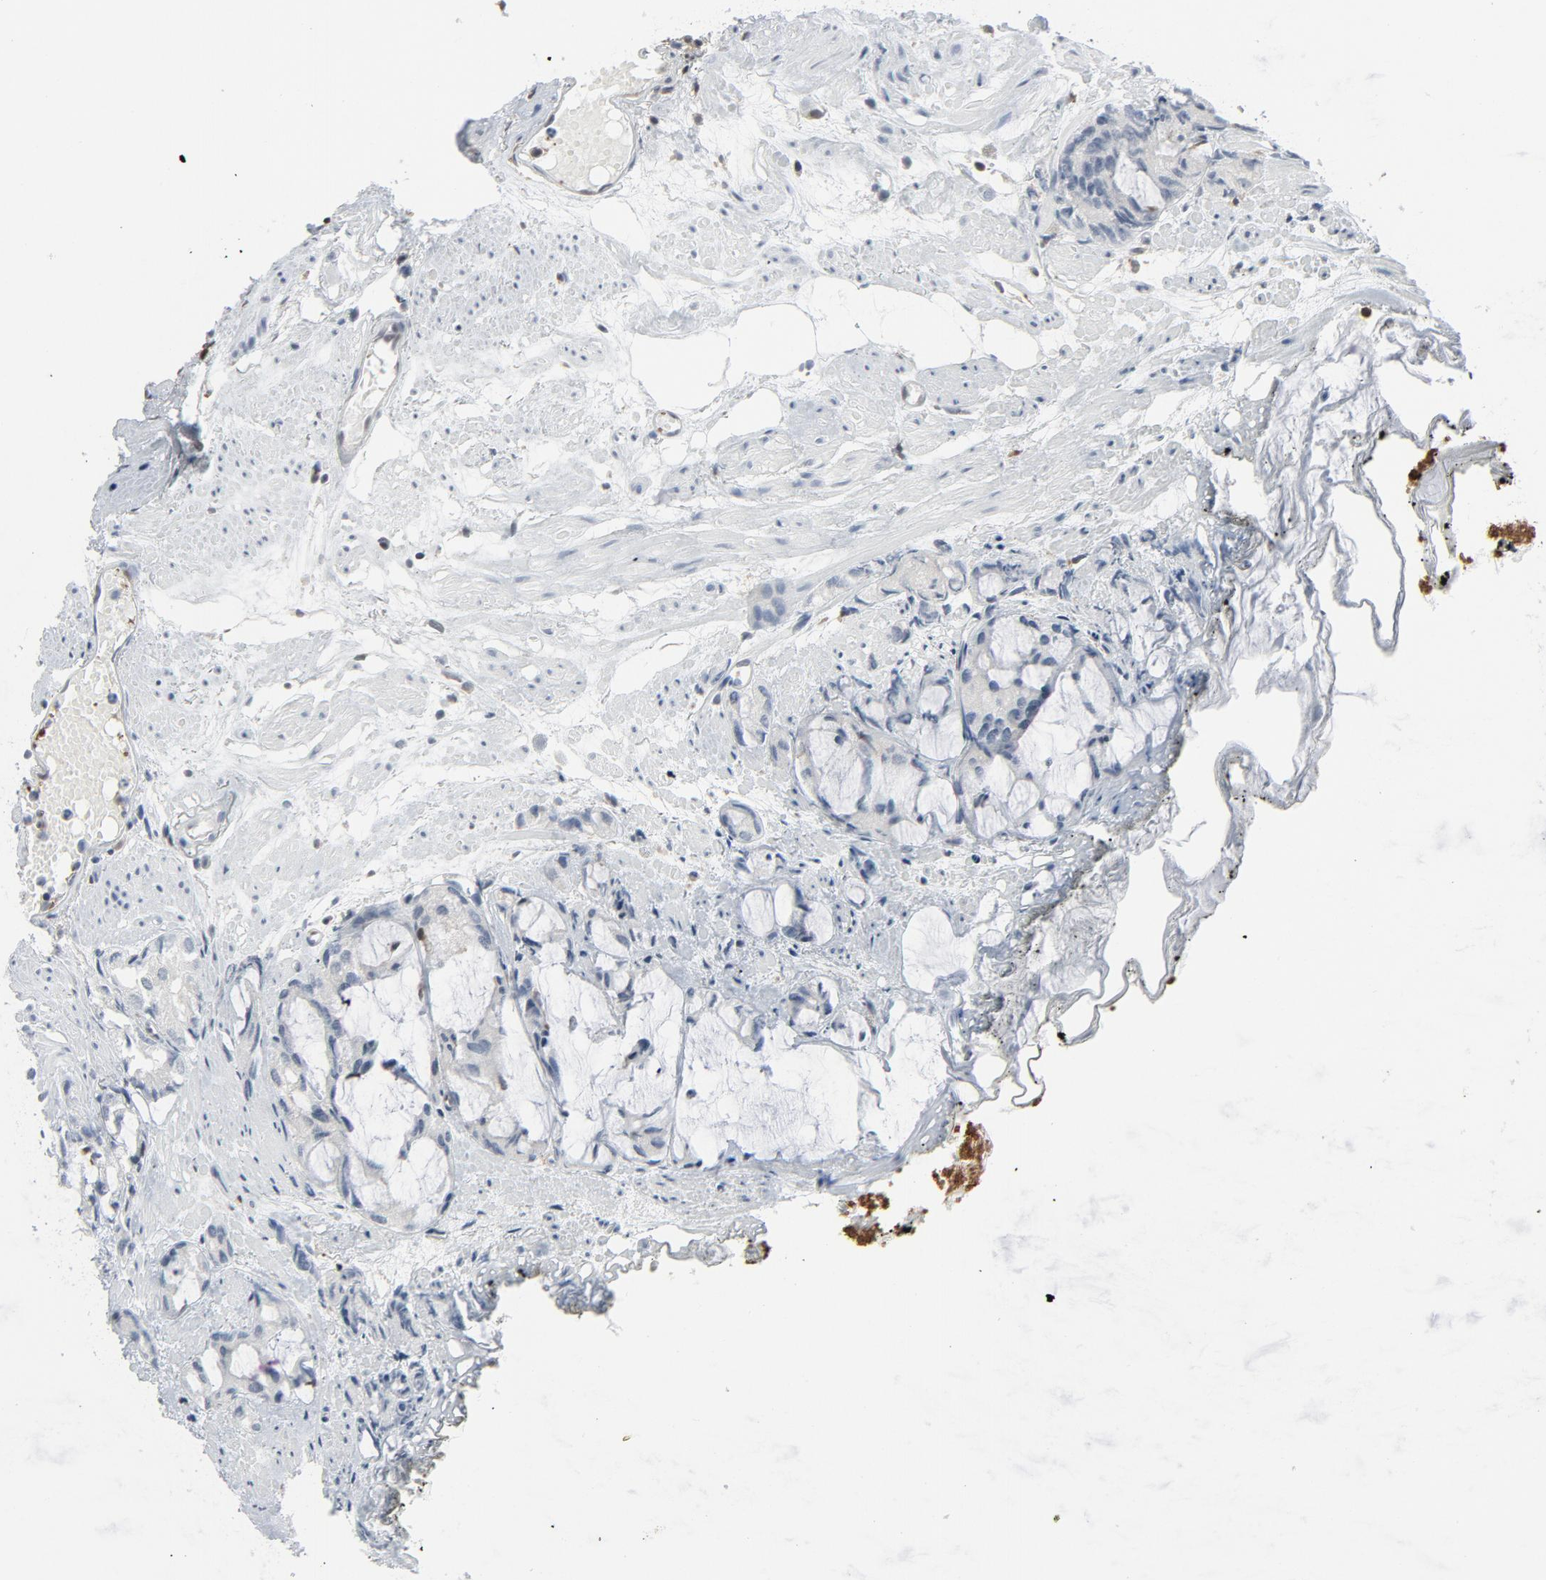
{"staining": {"intensity": "negative", "quantity": "none", "location": "none"}, "tissue": "prostate cancer", "cell_type": "Tumor cells", "image_type": "cancer", "snomed": [{"axis": "morphology", "description": "Adenocarcinoma, High grade"}, {"axis": "topography", "description": "Prostate"}], "caption": "Tumor cells are negative for protein expression in human prostate cancer (high-grade adenocarcinoma). Nuclei are stained in blue.", "gene": "STAT5A", "patient": {"sex": "male", "age": 85}}